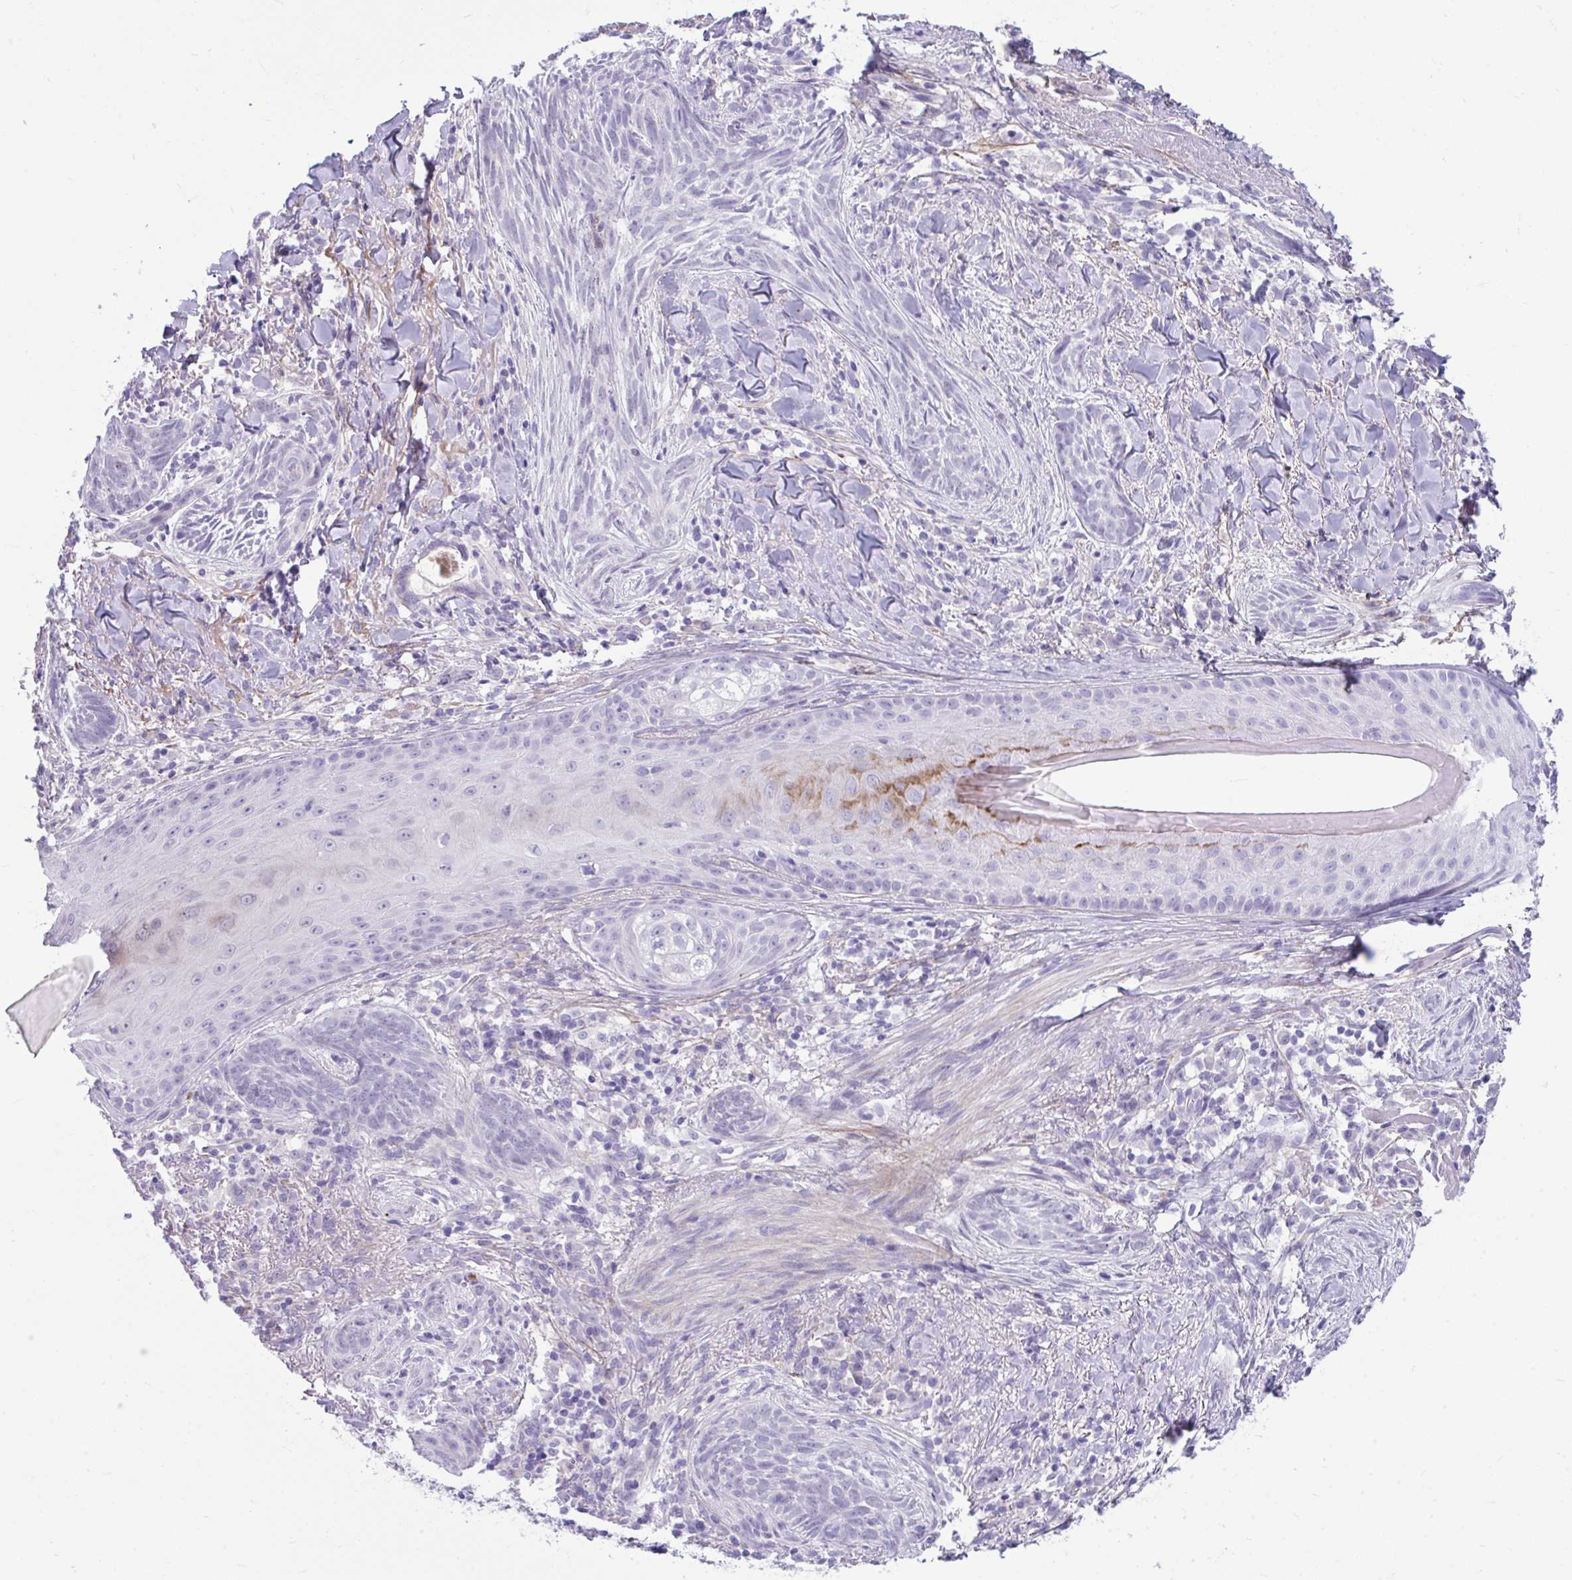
{"staining": {"intensity": "negative", "quantity": "none", "location": "none"}, "tissue": "skin cancer", "cell_type": "Tumor cells", "image_type": "cancer", "snomed": [{"axis": "morphology", "description": "Basal cell carcinoma"}, {"axis": "topography", "description": "Skin"}], "caption": "There is no significant staining in tumor cells of basal cell carcinoma (skin).", "gene": "PIGZ", "patient": {"sex": "female", "age": 93}}